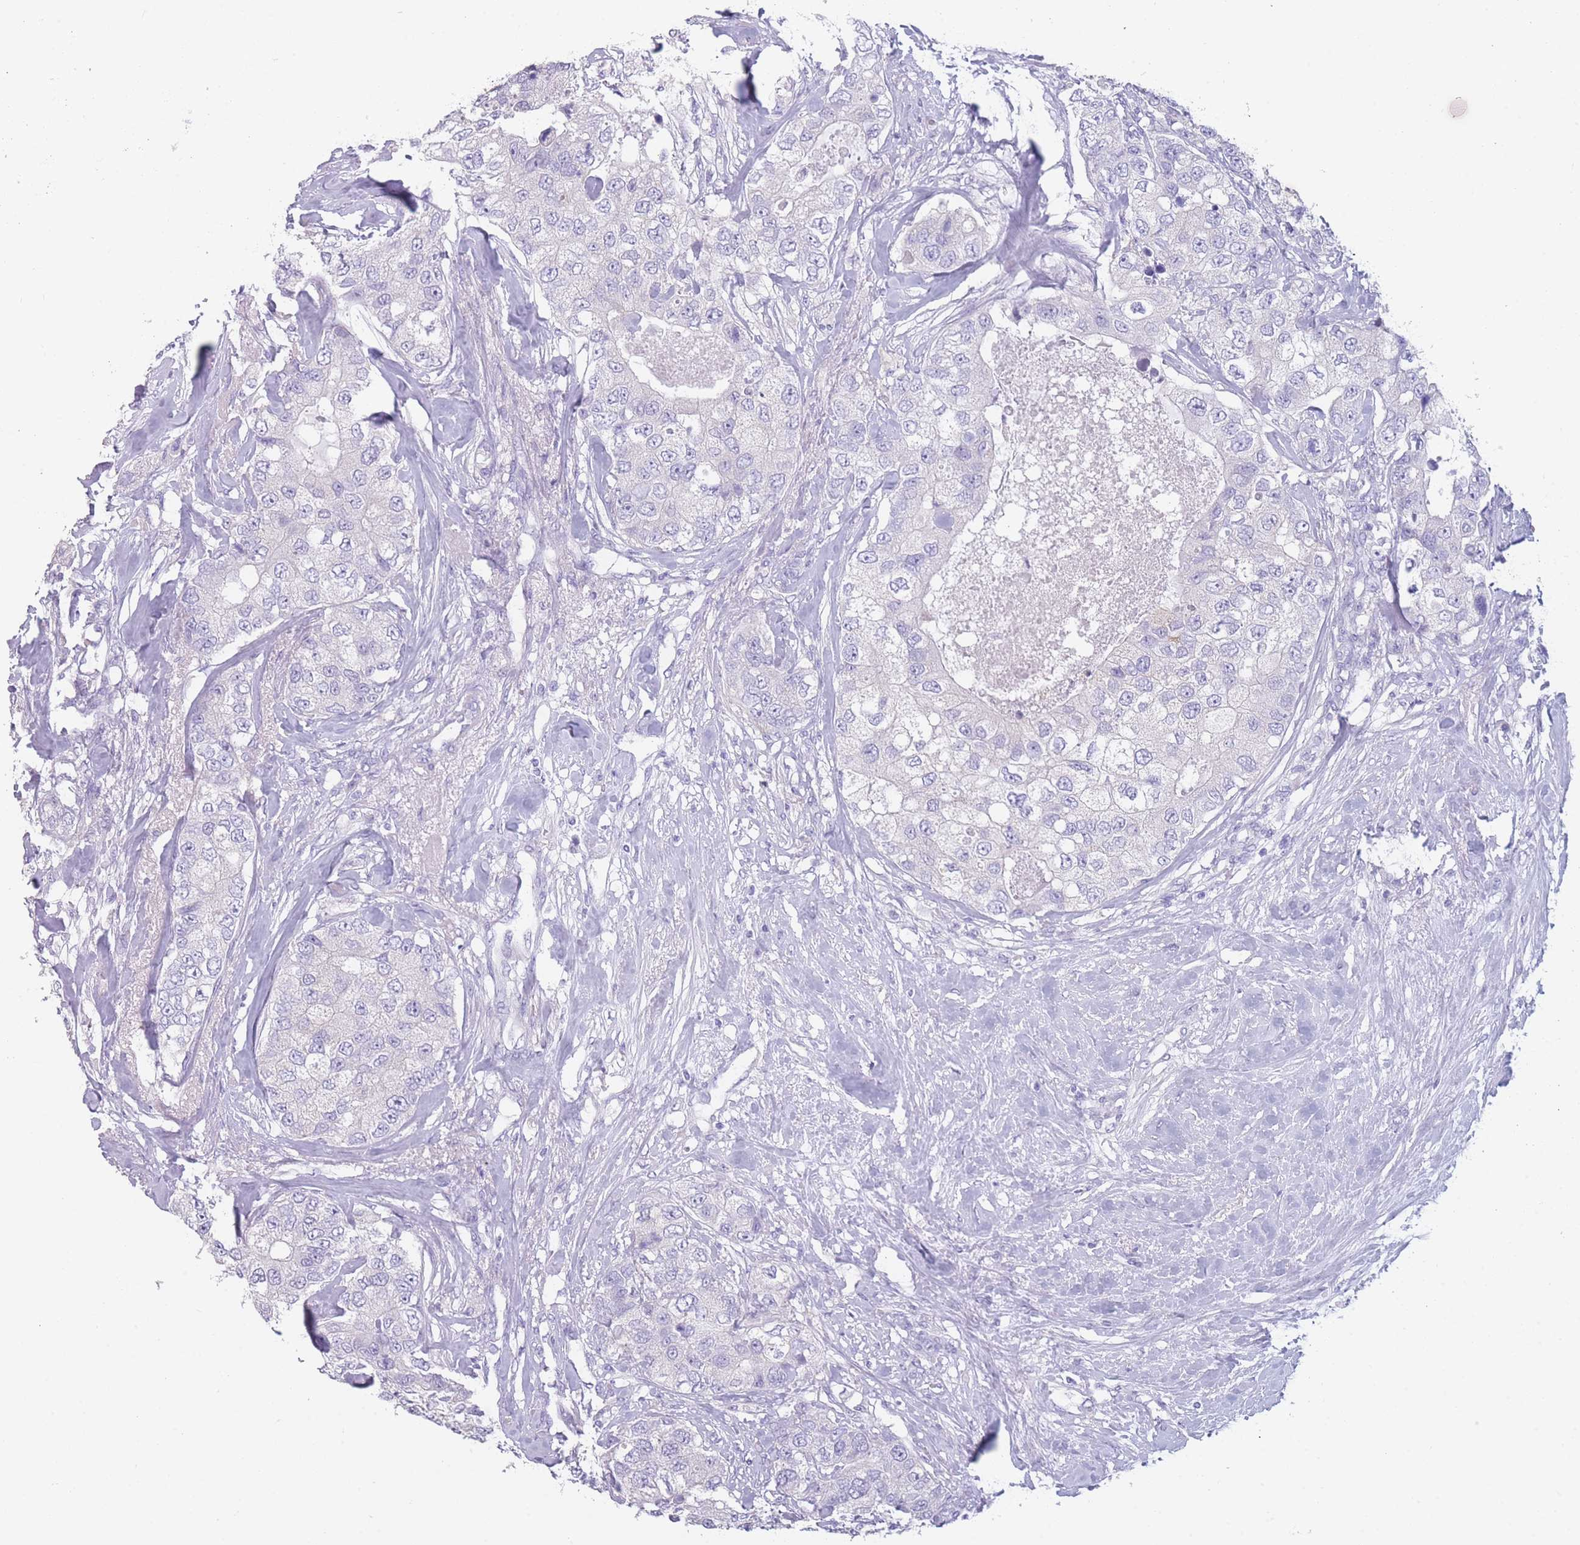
{"staining": {"intensity": "negative", "quantity": "none", "location": "none"}, "tissue": "breast cancer", "cell_type": "Tumor cells", "image_type": "cancer", "snomed": [{"axis": "morphology", "description": "Duct carcinoma"}, {"axis": "topography", "description": "Breast"}], "caption": "Protein analysis of breast invasive ductal carcinoma demonstrates no significant staining in tumor cells. (DAB (3,3'-diaminobenzidine) immunohistochemistry (IHC) visualized using brightfield microscopy, high magnification).", "gene": "ZNF627", "patient": {"sex": "female", "age": 62}}